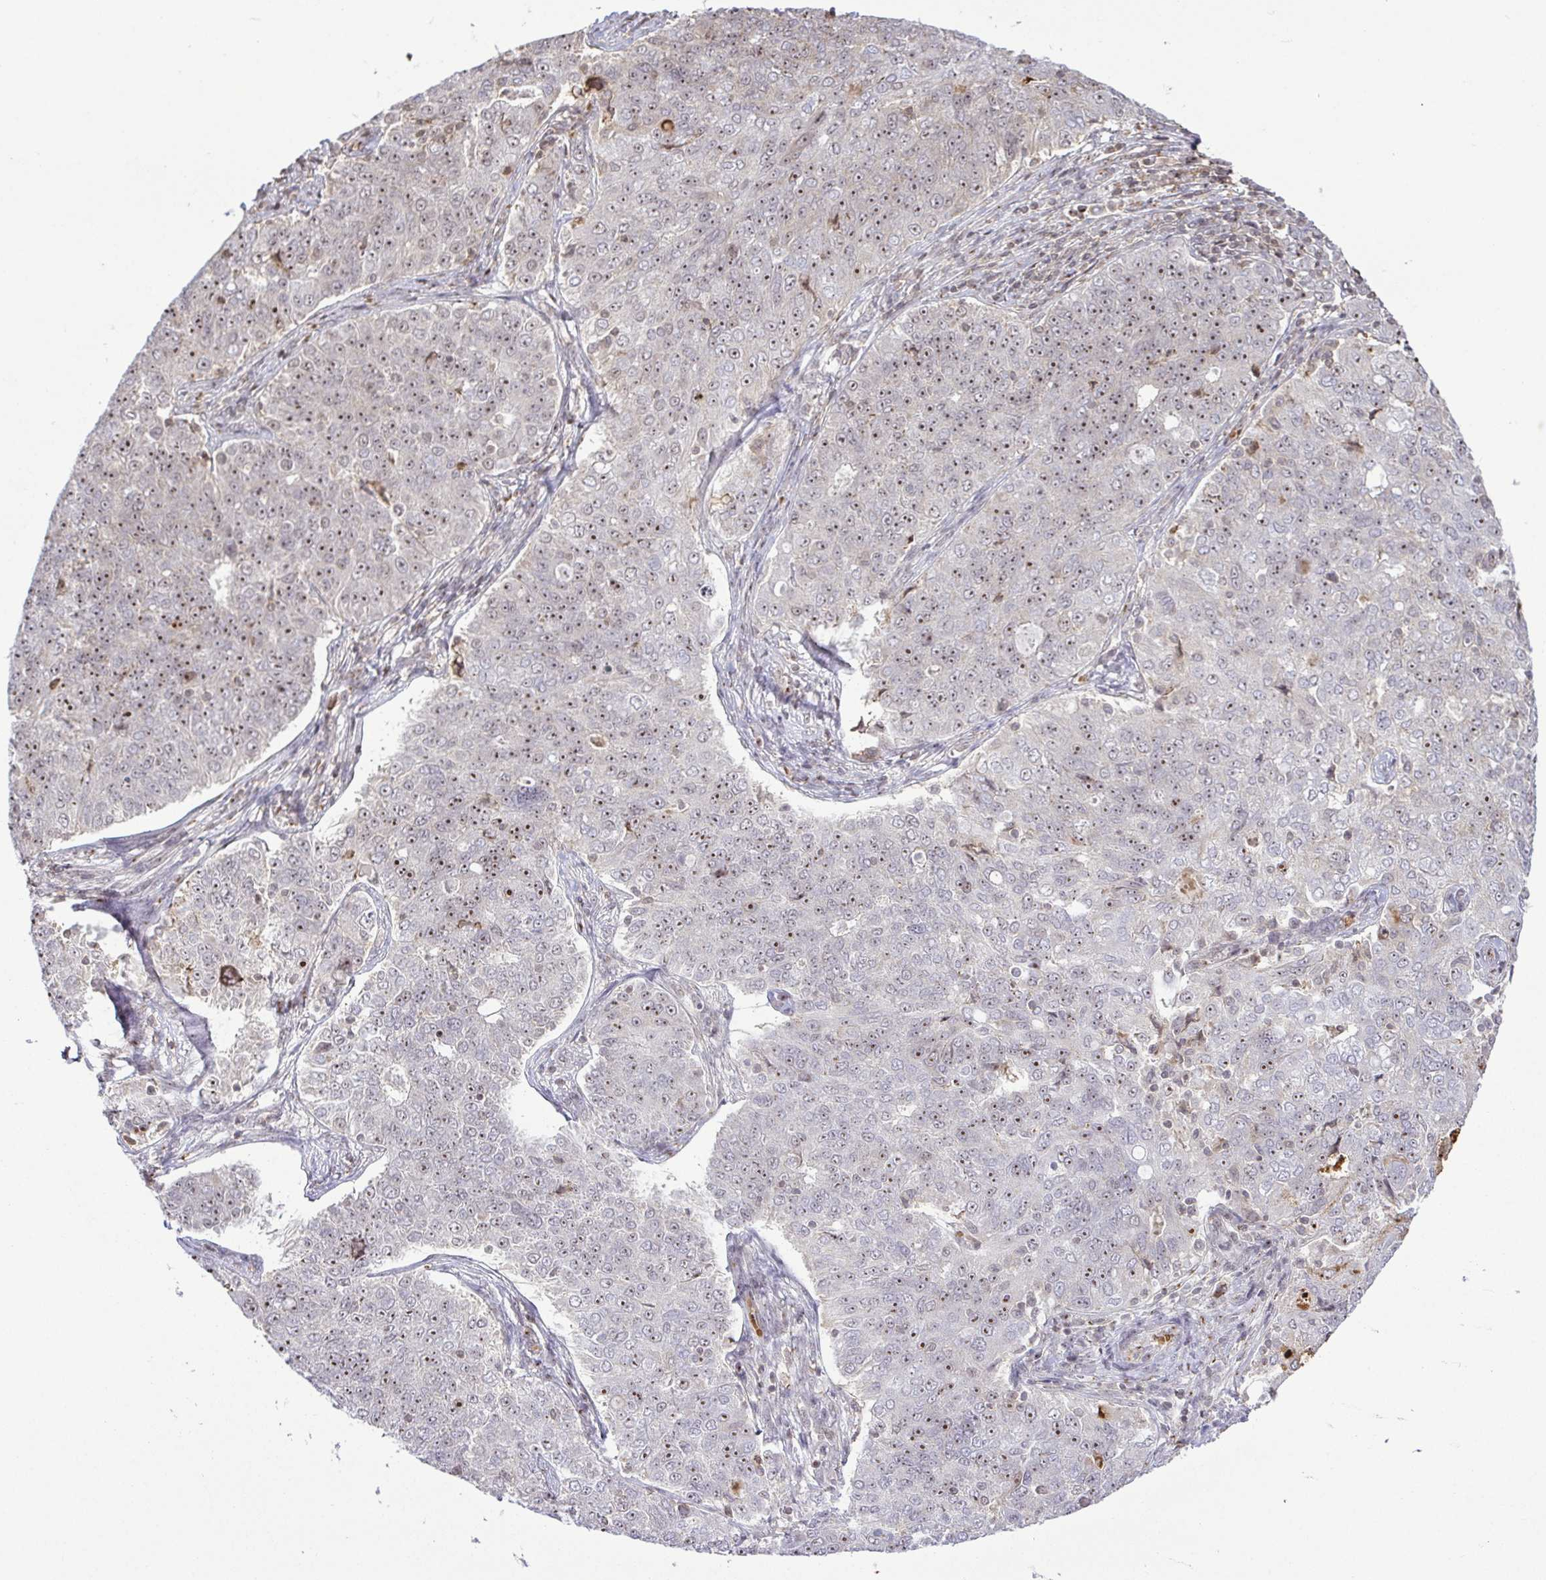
{"staining": {"intensity": "weak", "quantity": "25%-75%", "location": "nuclear"}, "tissue": "endometrial cancer", "cell_type": "Tumor cells", "image_type": "cancer", "snomed": [{"axis": "morphology", "description": "Adenocarcinoma, NOS"}, {"axis": "topography", "description": "Endometrium"}], "caption": "Endometrial cancer (adenocarcinoma) stained with a protein marker displays weak staining in tumor cells.", "gene": "RSL24D1", "patient": {"sex": "female", "age": 43}}